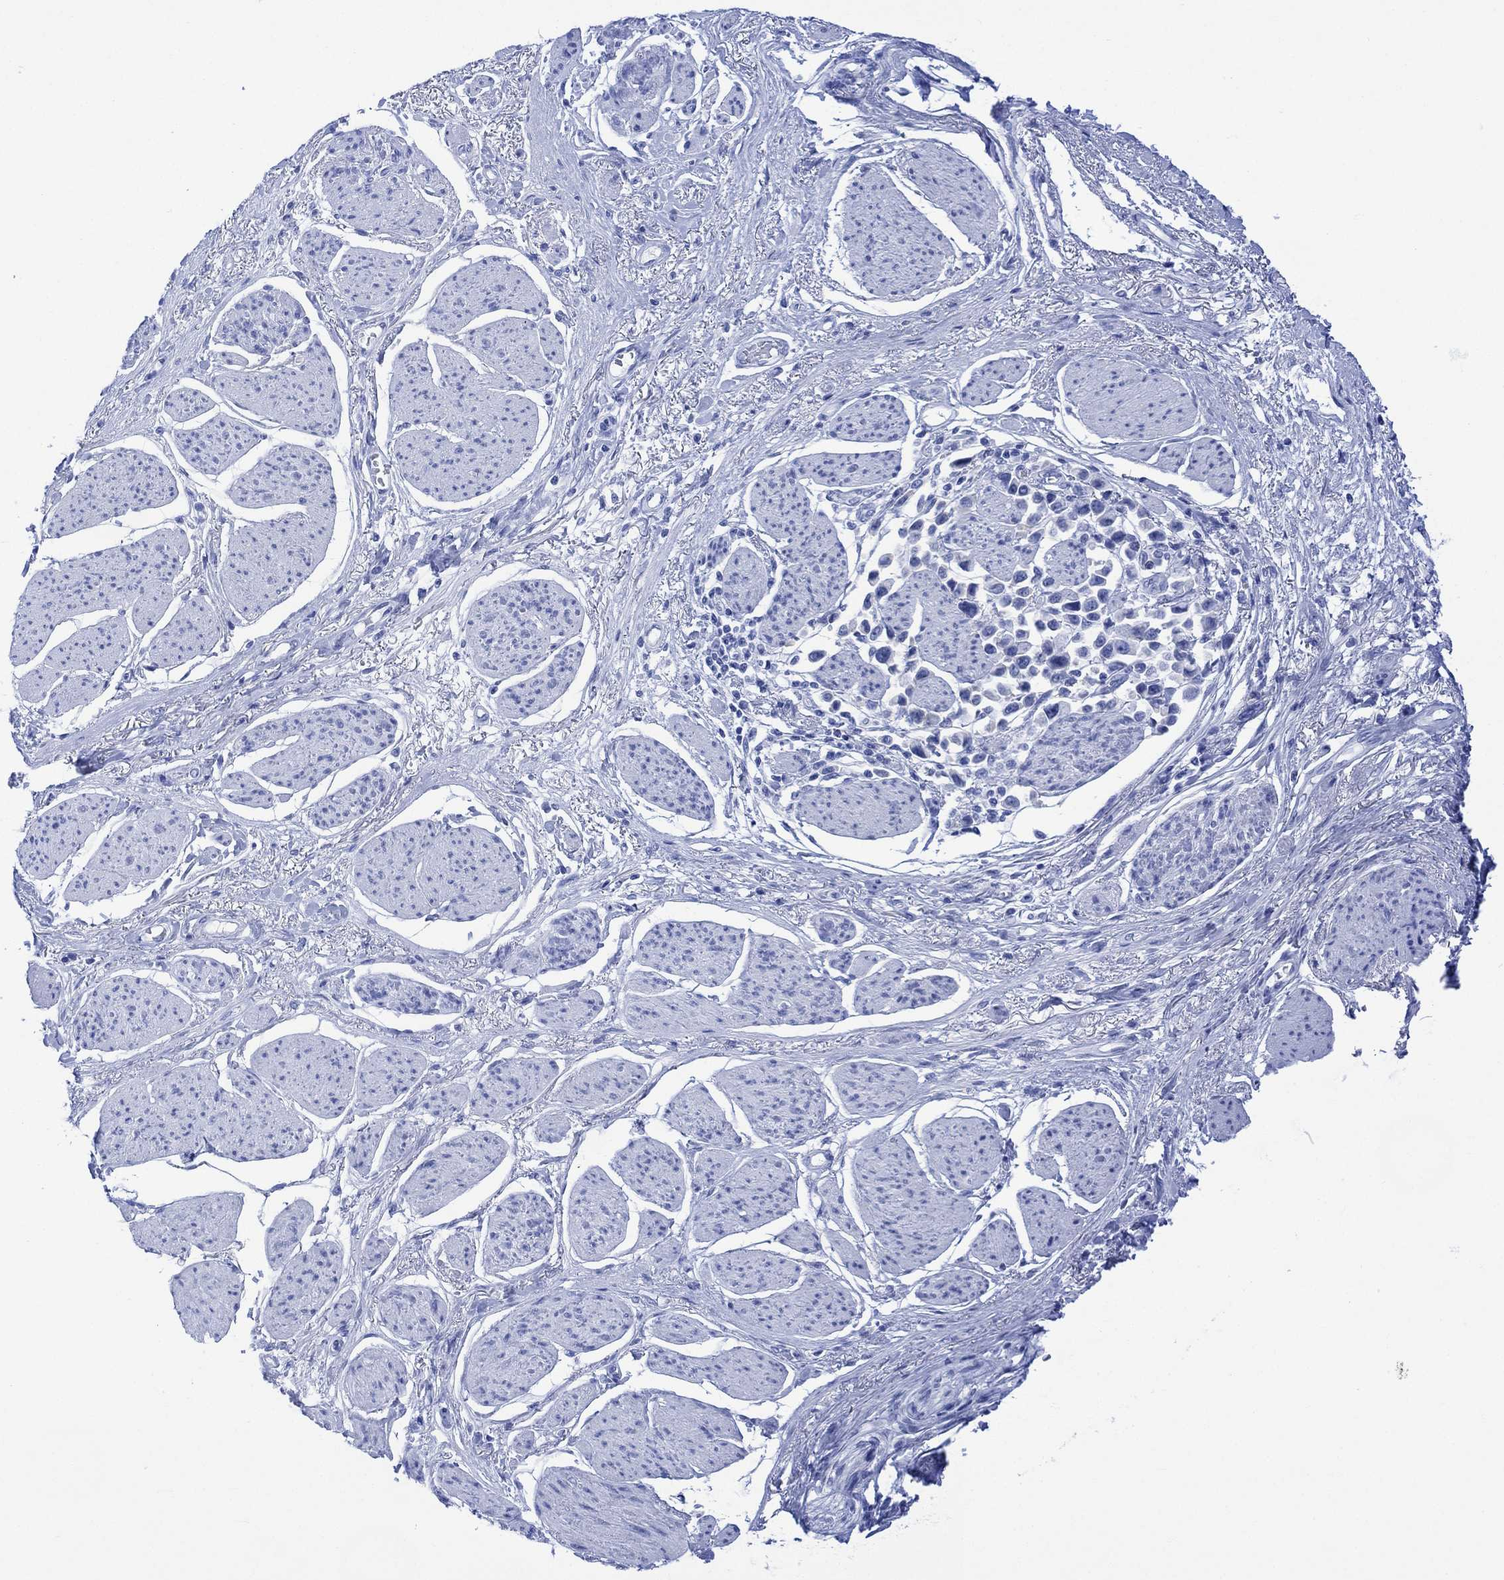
{"staining": {"intensity": "negative", "quantity": "none", "location": "none"}, "tissue": "stomach cancer", "cell_type": "Tumor cells", "image_type": "cancer", "snomed": [{"axis": "morphology", "description": "Adenocarcinoma, NOS"}, {"axis": "topography", "description": "Stomach"}], "caption": "Immunohistochemistry (IHC) histopathology image of neoplastic tissue: adenocarcinoma (stomach) stained with DAB (3,3'-diaminobenzidine) reveals no significant protein staining in tumor cells. The staining is performed using DAB brown chromogen with nuclei counter-stained in using hematoxylin.", "gene": "CELF4", "patient": {"sex": "female", "age": 81}}